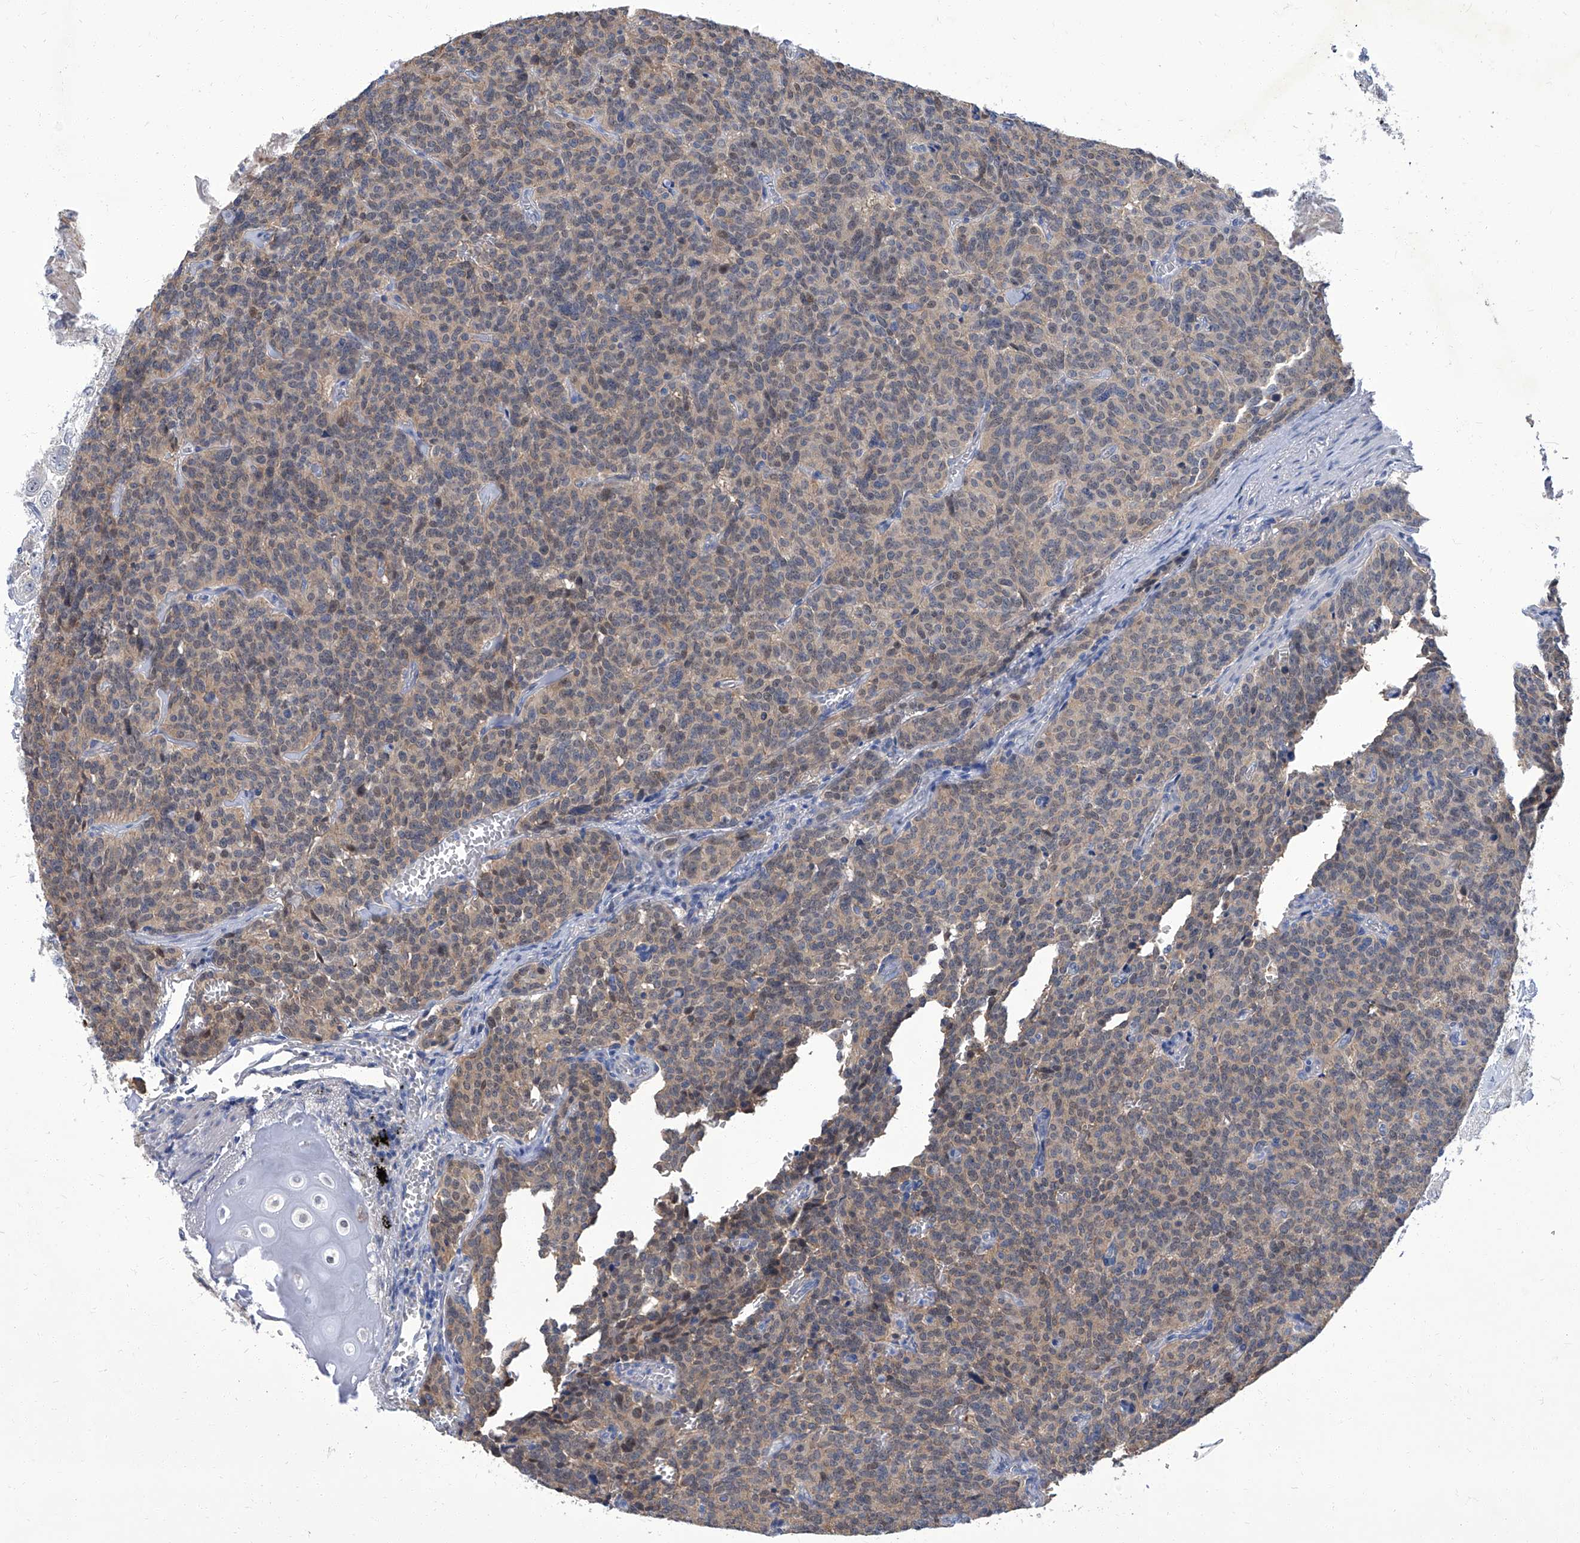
{"staining": {"intensity": "weak", "quantity": ">75%", "location": "cytoplasmic/membranous"}, "tissue": "carcinoid", "cell_type": "Tumor cells", "image_type": "cancer", "snomed": [{"axis": "morphology", "description": "Carcinoid, malignant, NOS"}, {"axis": "topography", "description": "Lung"}], "caption": "Immunohistochemical staining of human malignant carcinoid demonstrates low levels of weak cytoplasmic/membranous protein expression in approximately >75% of tumor cells. The protein is shown in brown color, while the nuclei are stained blue.", "gene": "PARD3", "patient": {"sex": "female", "age": 46}}